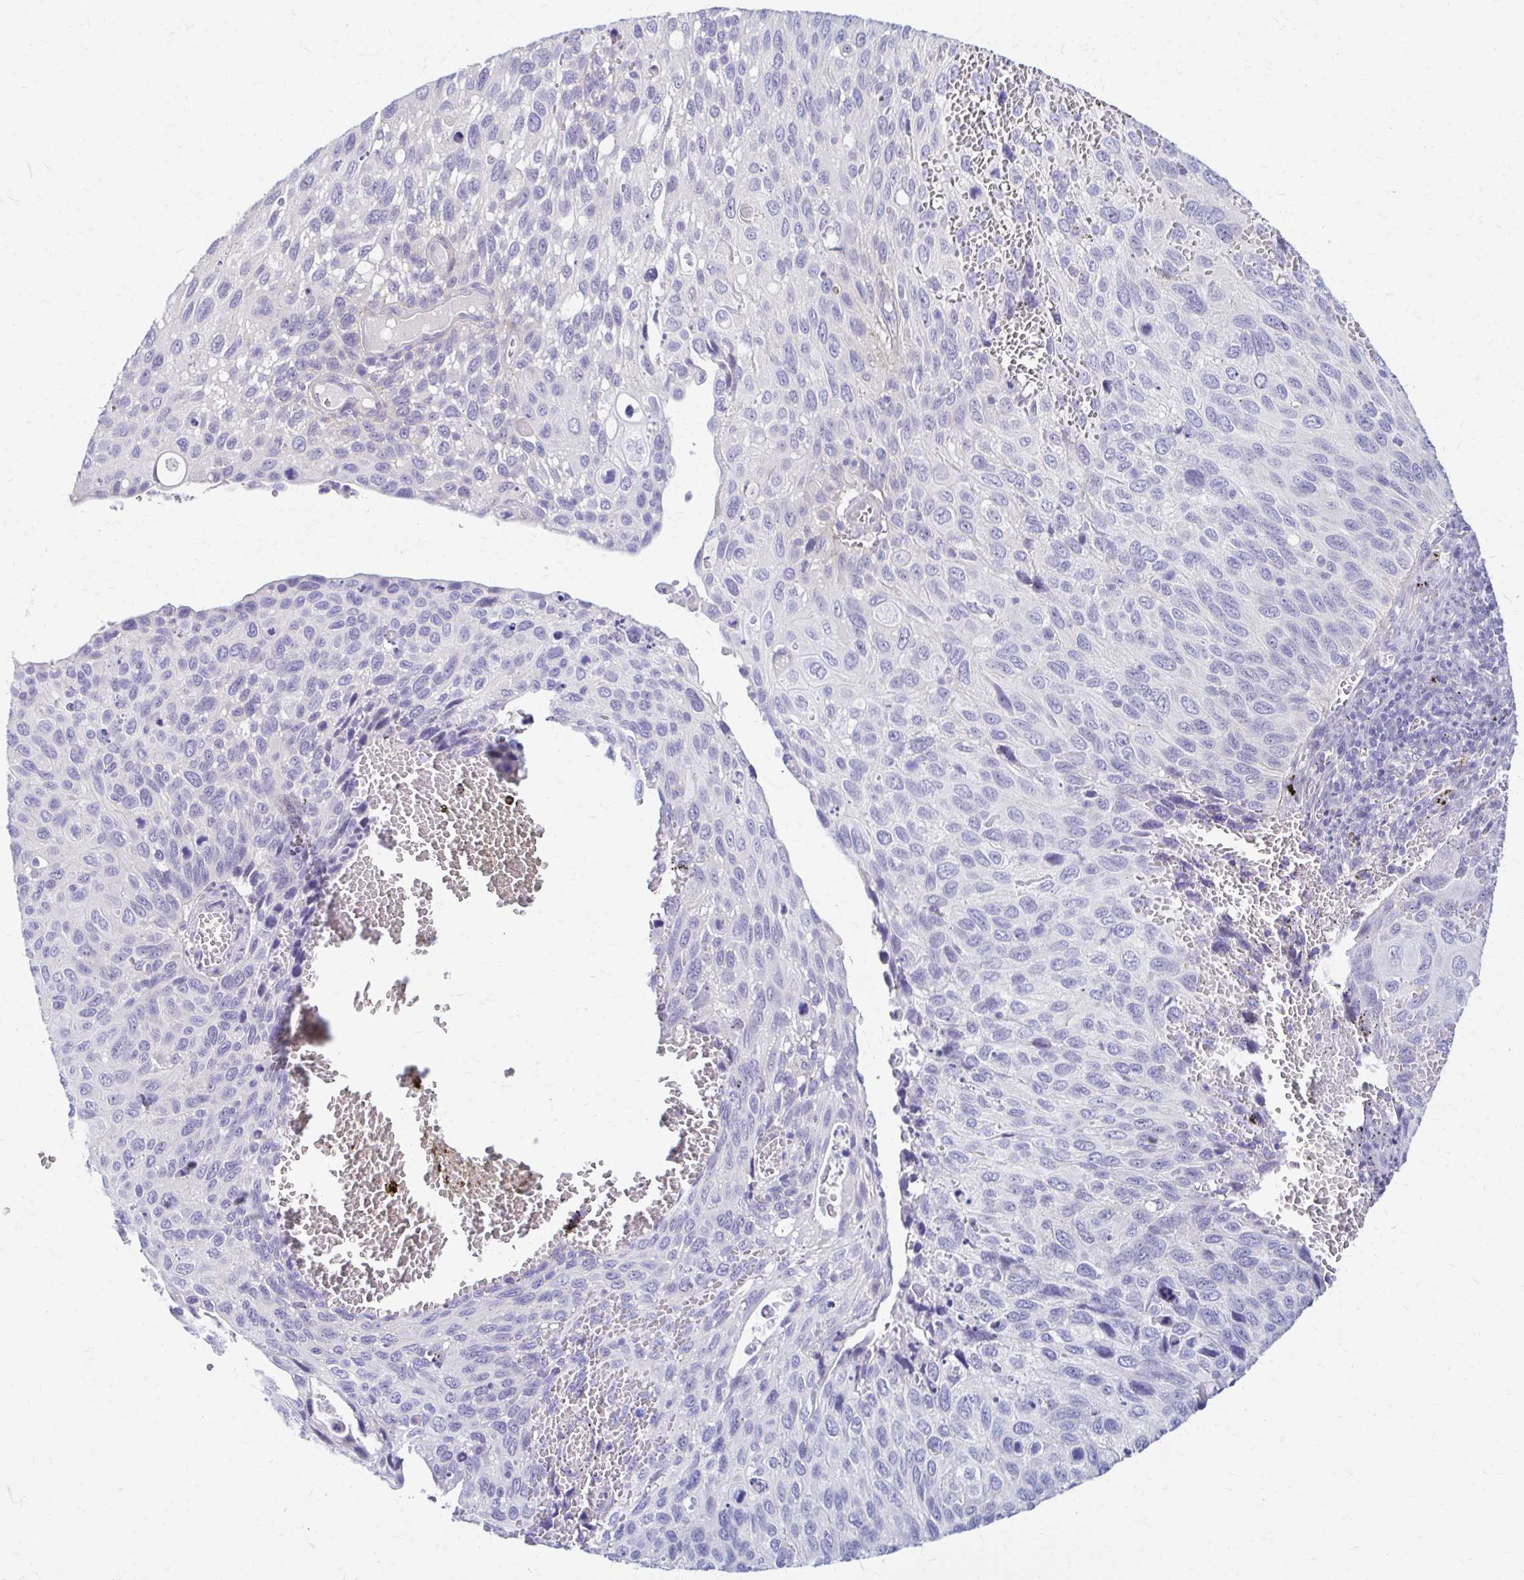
{"staining": {"intensity": "negative", "quantity": "none", "location": "none"}, "tissue": "cervical cancer", "cell_type": "Tumor cells", "image_type": "cancer", "snomed": [{"axis": "morphology", "description": "Squamous cell carcinoma, NOS"}, {"axis": "topography", "description": "Cervix"}], "caption": "Cervical squamous cell carcinoma was stained to show a protein in brown. There is no significant positivity in tumor cells. (IHC, brightfield microscopy, high magnification).", "gene": "RHOBTB2", "patient": {"sex": "female", "age": 70}}